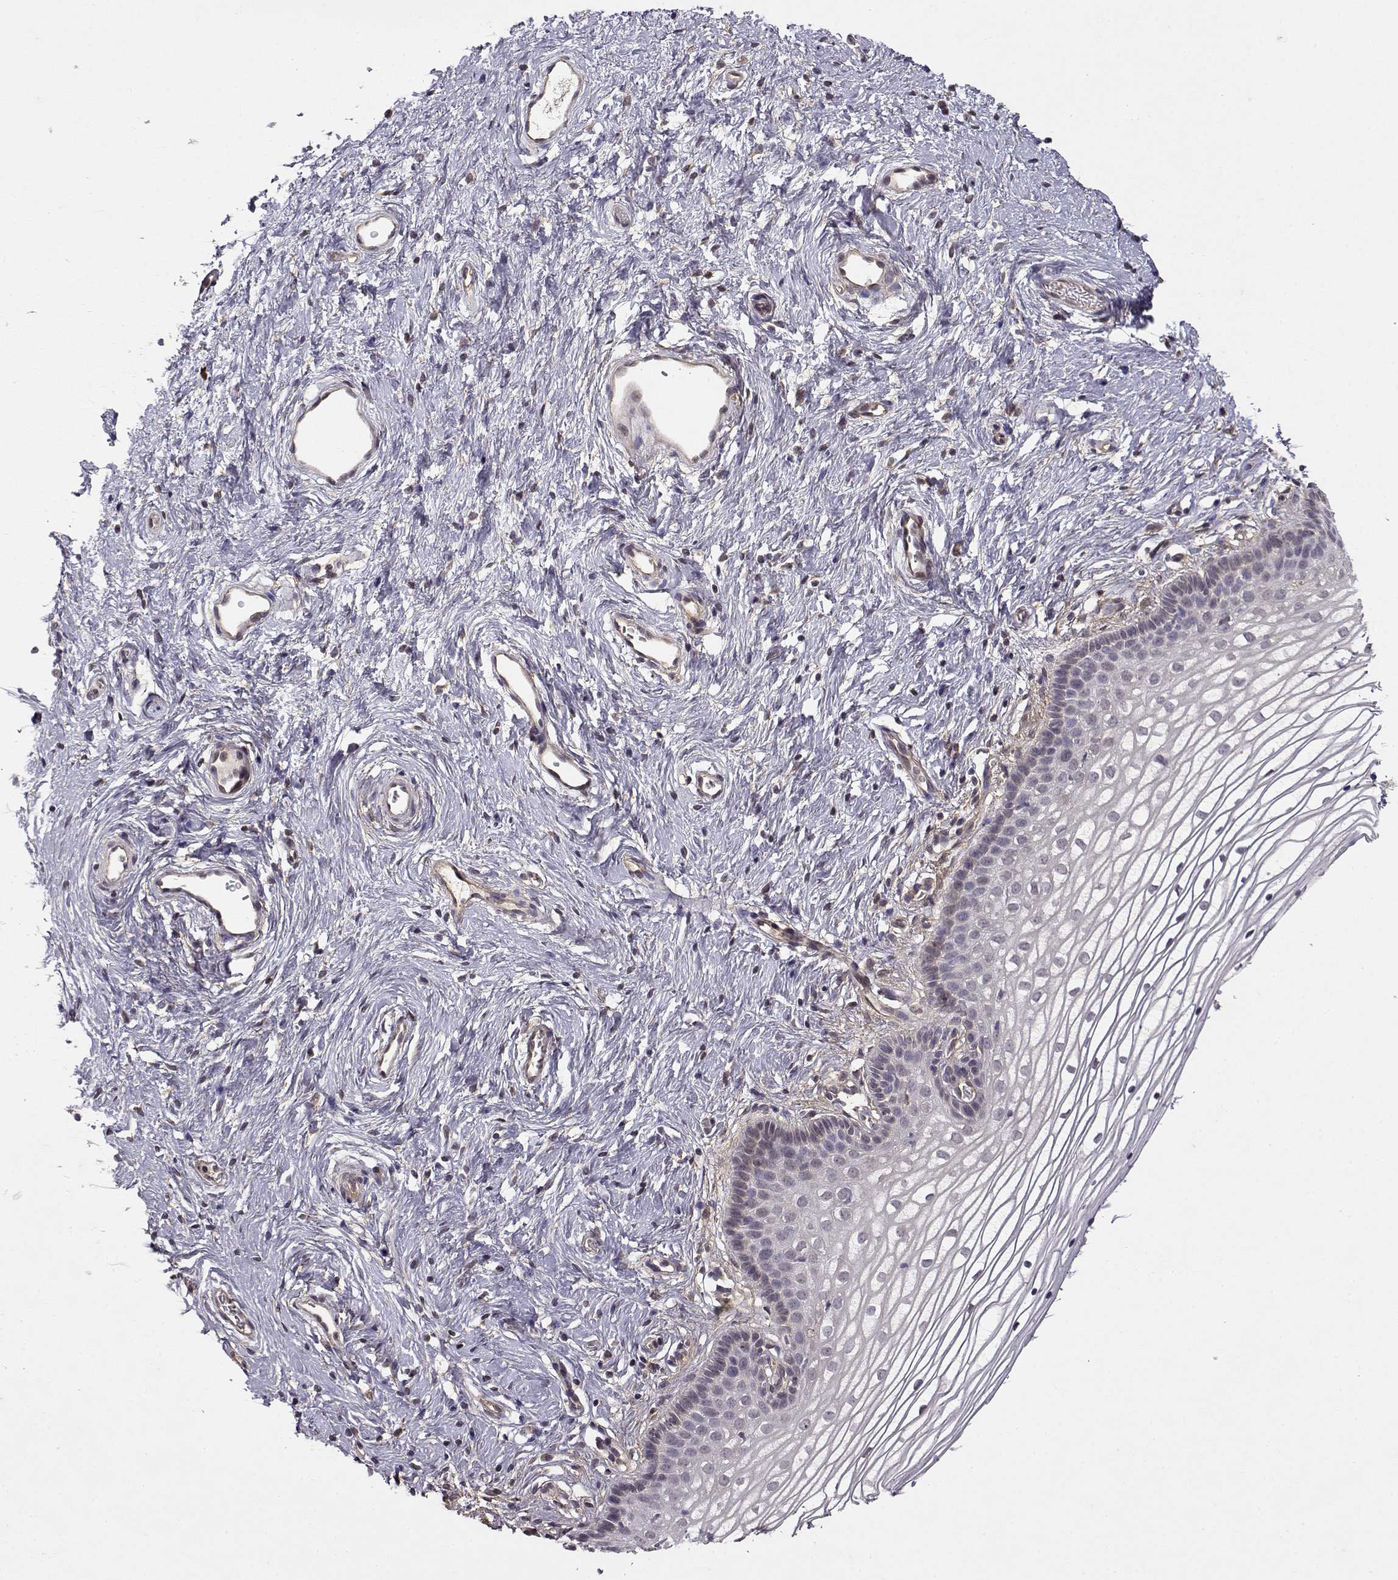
{"staining": {"intensity": "negative", "quantity": "none", "location": "none"}, "tissue": "vagina", "cell_type": "Squamous epithelial cells", "image_type": "normal", "snomed": [{"axis": "morphology", "description": "Normal tissue, NOS"}, {"axis": "topography", "description": "Vagina"}], "caption": "This is an IHC image of normal human vagina. There is no expression in squamous epithelial cells.", "gene": "IFITM1", "patient": {"sex": "female", "age": 36}}